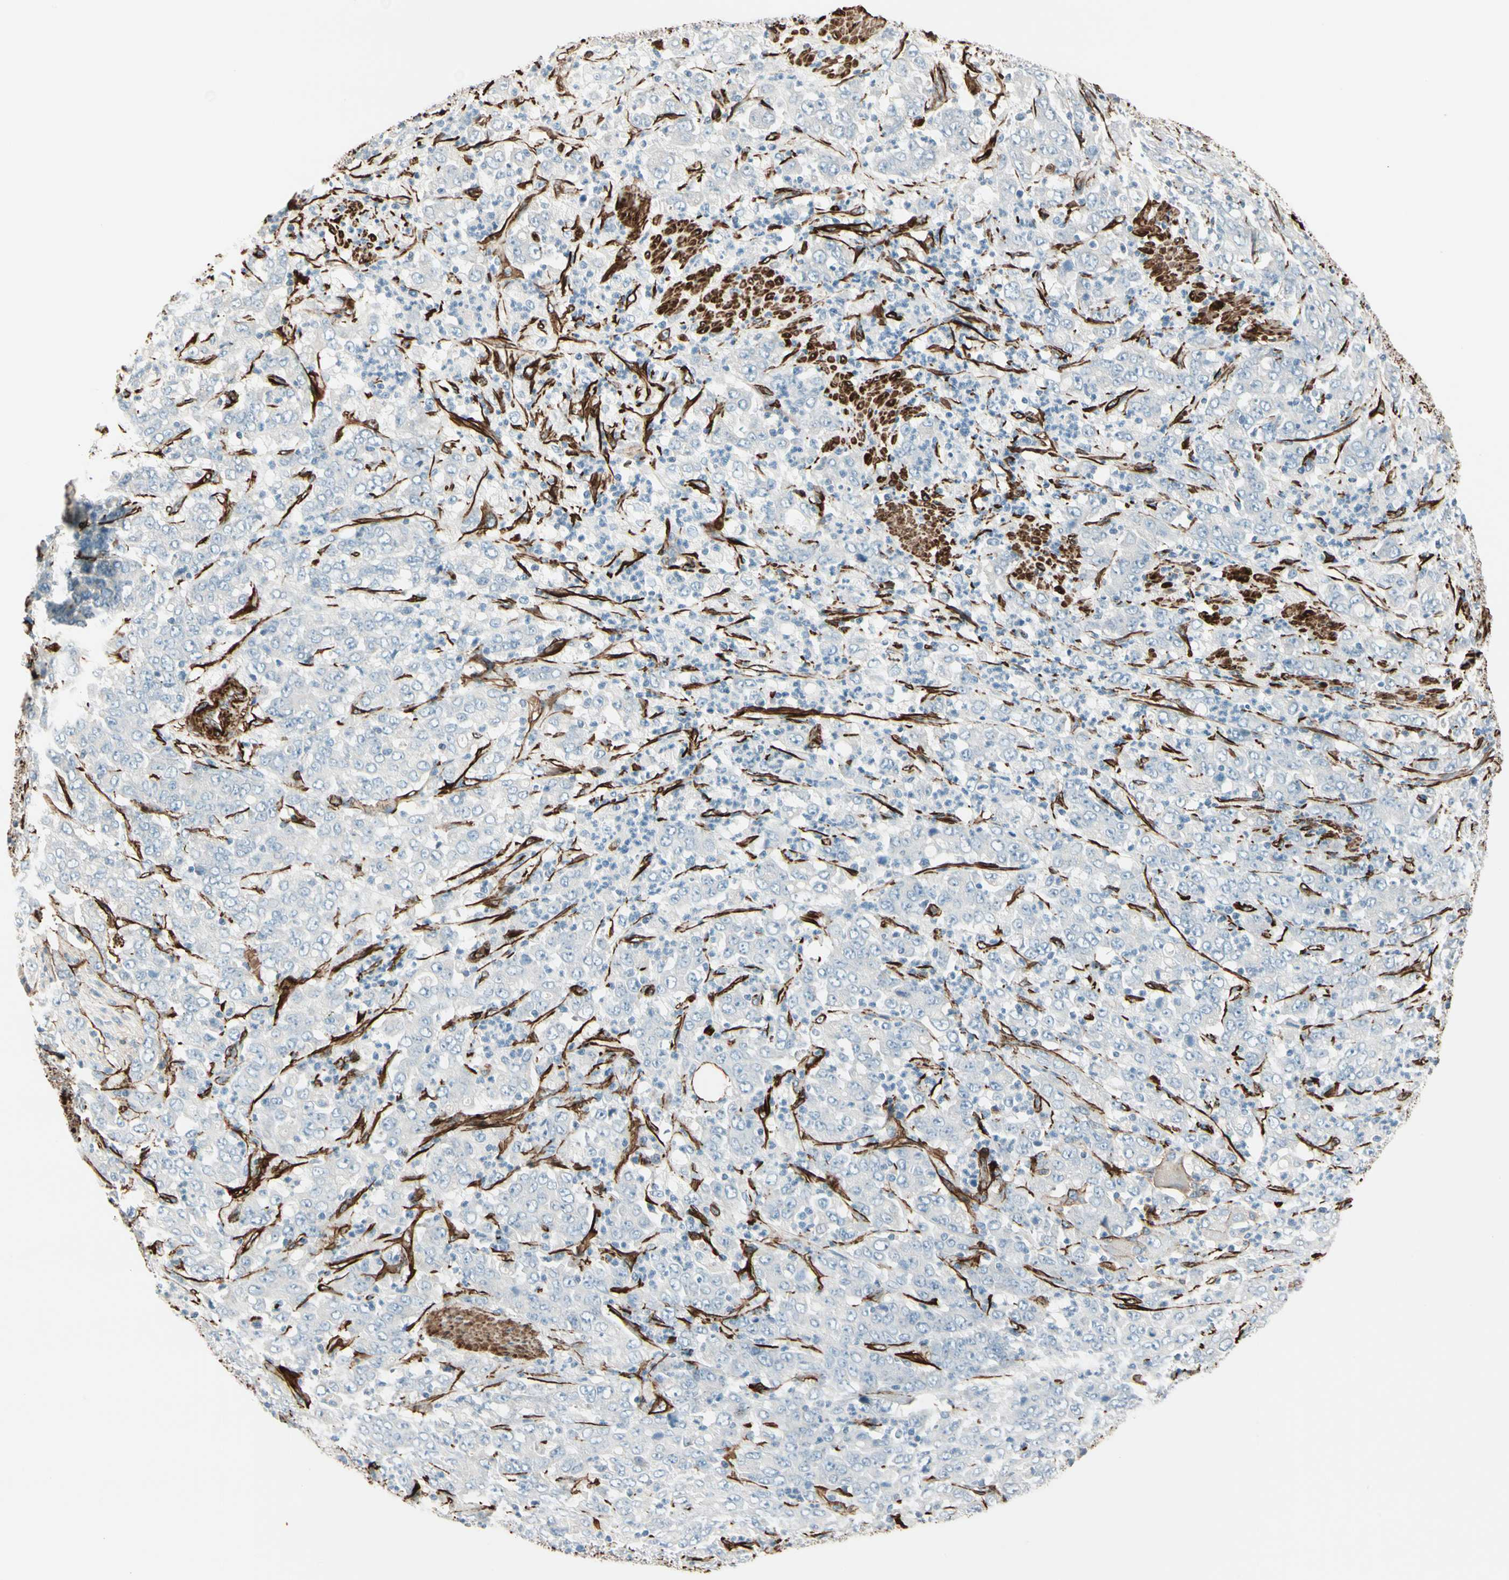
{"staining": {"intensity": "negative", "quantity": "none", "location": "none"}, "tissue": "stomach cancer", "cell_type": "Tumor cells", "image_type": "cancer", "snomed": [{"axis": "morphology", "description": "Adenocarcinoma, NOS"}, {"axis": "topography", "description": "Stomach, lower"}], "caption": "Immunohistochemical staining of human adenocarcinoma (stomach) displays no significant staining in tumor cells.", "gene": "CALD1", "patient": {"sex": "female", "age": 71}}